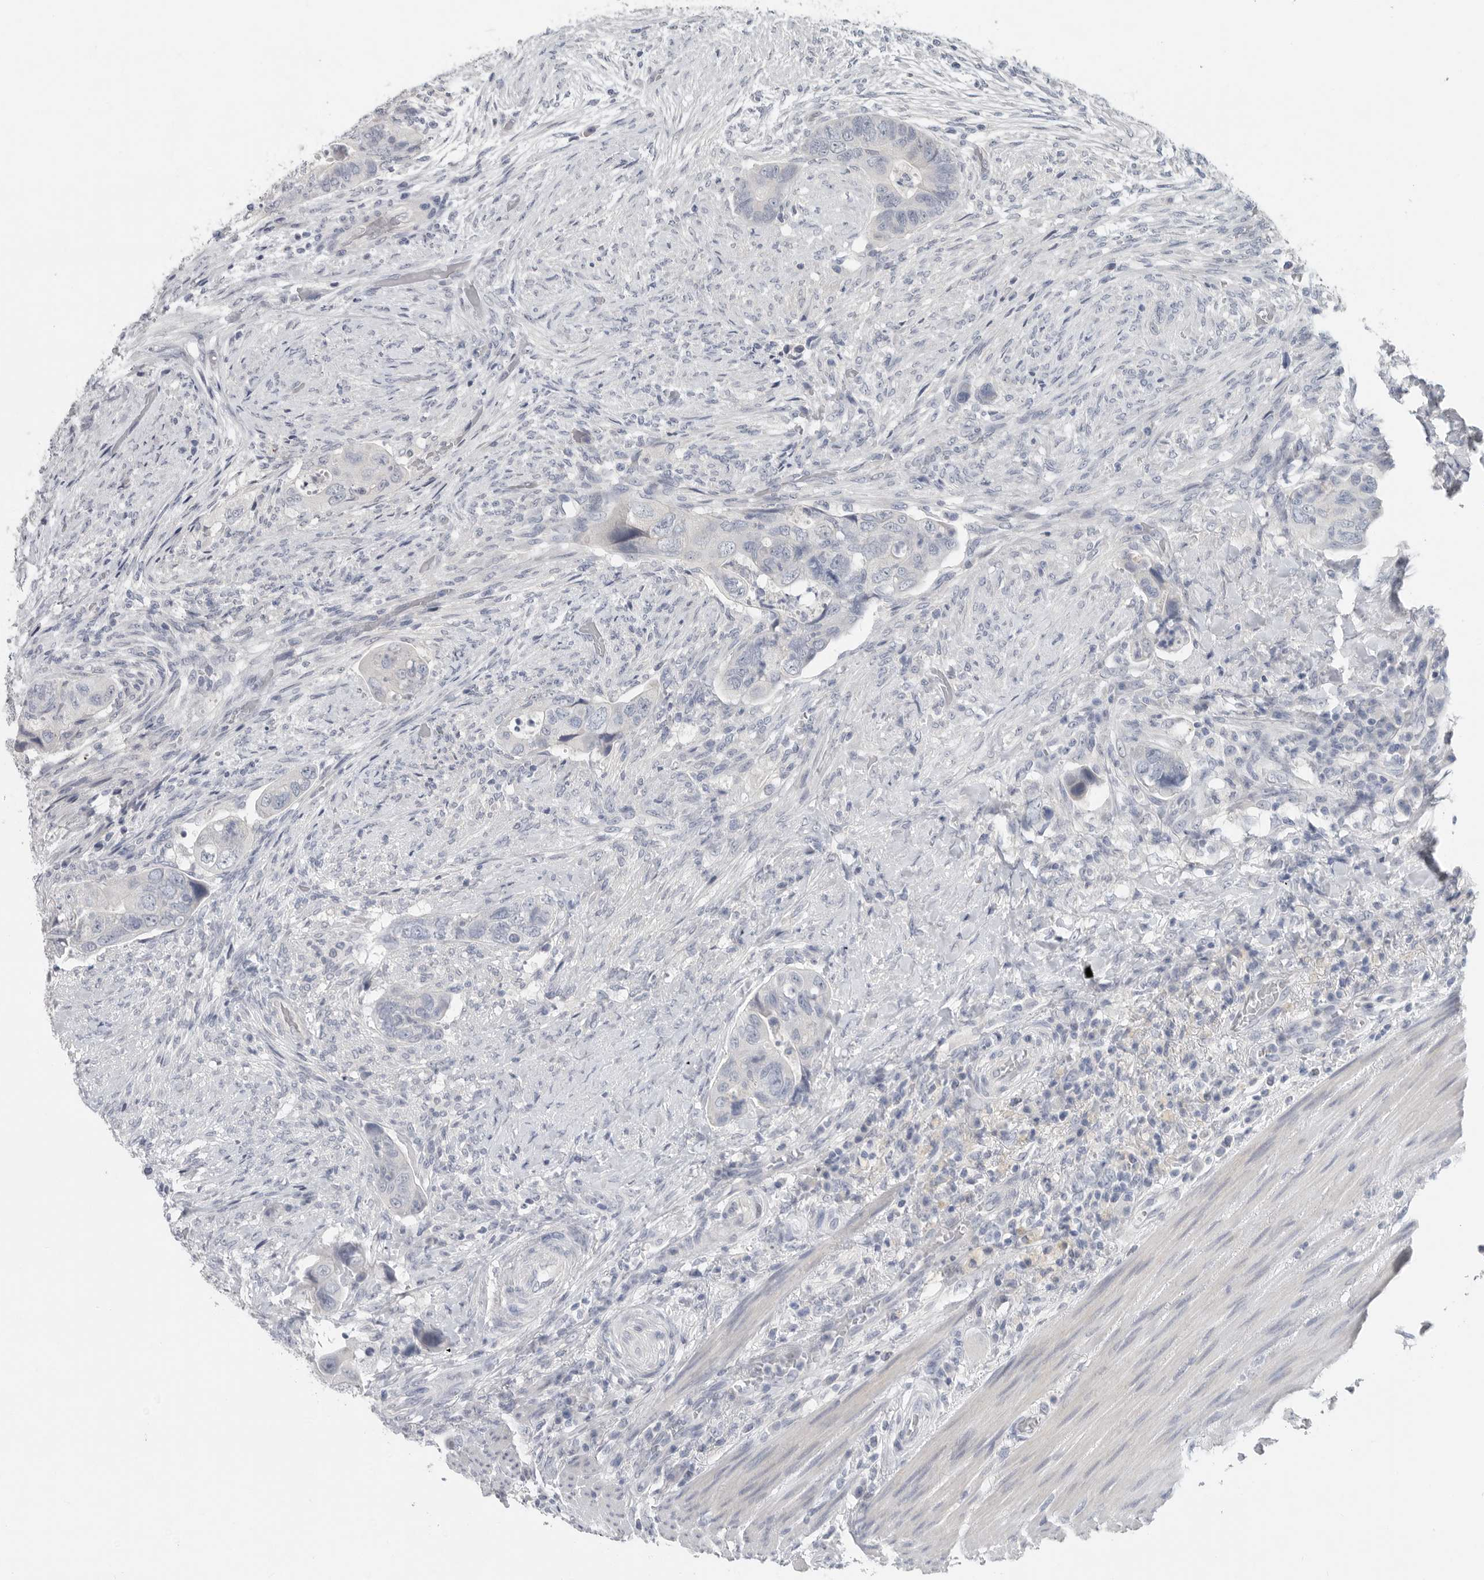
{"staining": {"intensity": "negative", "quantity": "none", "location": "none"}, "tissue": "colorectal cancer", "cell_type": "Tumor cells", "image_type": "cancer", "snomed": [{"axis": "morphology", "description": "Adenocarcinoma, NOS"}, {"axis": "topography", "description": "Rectum"}], "caption": "Histopathology image shows no significant protein staining in tumor cells of colorectal adenocarcinoma. The staining is performed using DAB brown chromogen with nuclei counter-stained in using hematoxylin.", "gene": "REG4", "patient": {"sex": "male", "age": 63}}